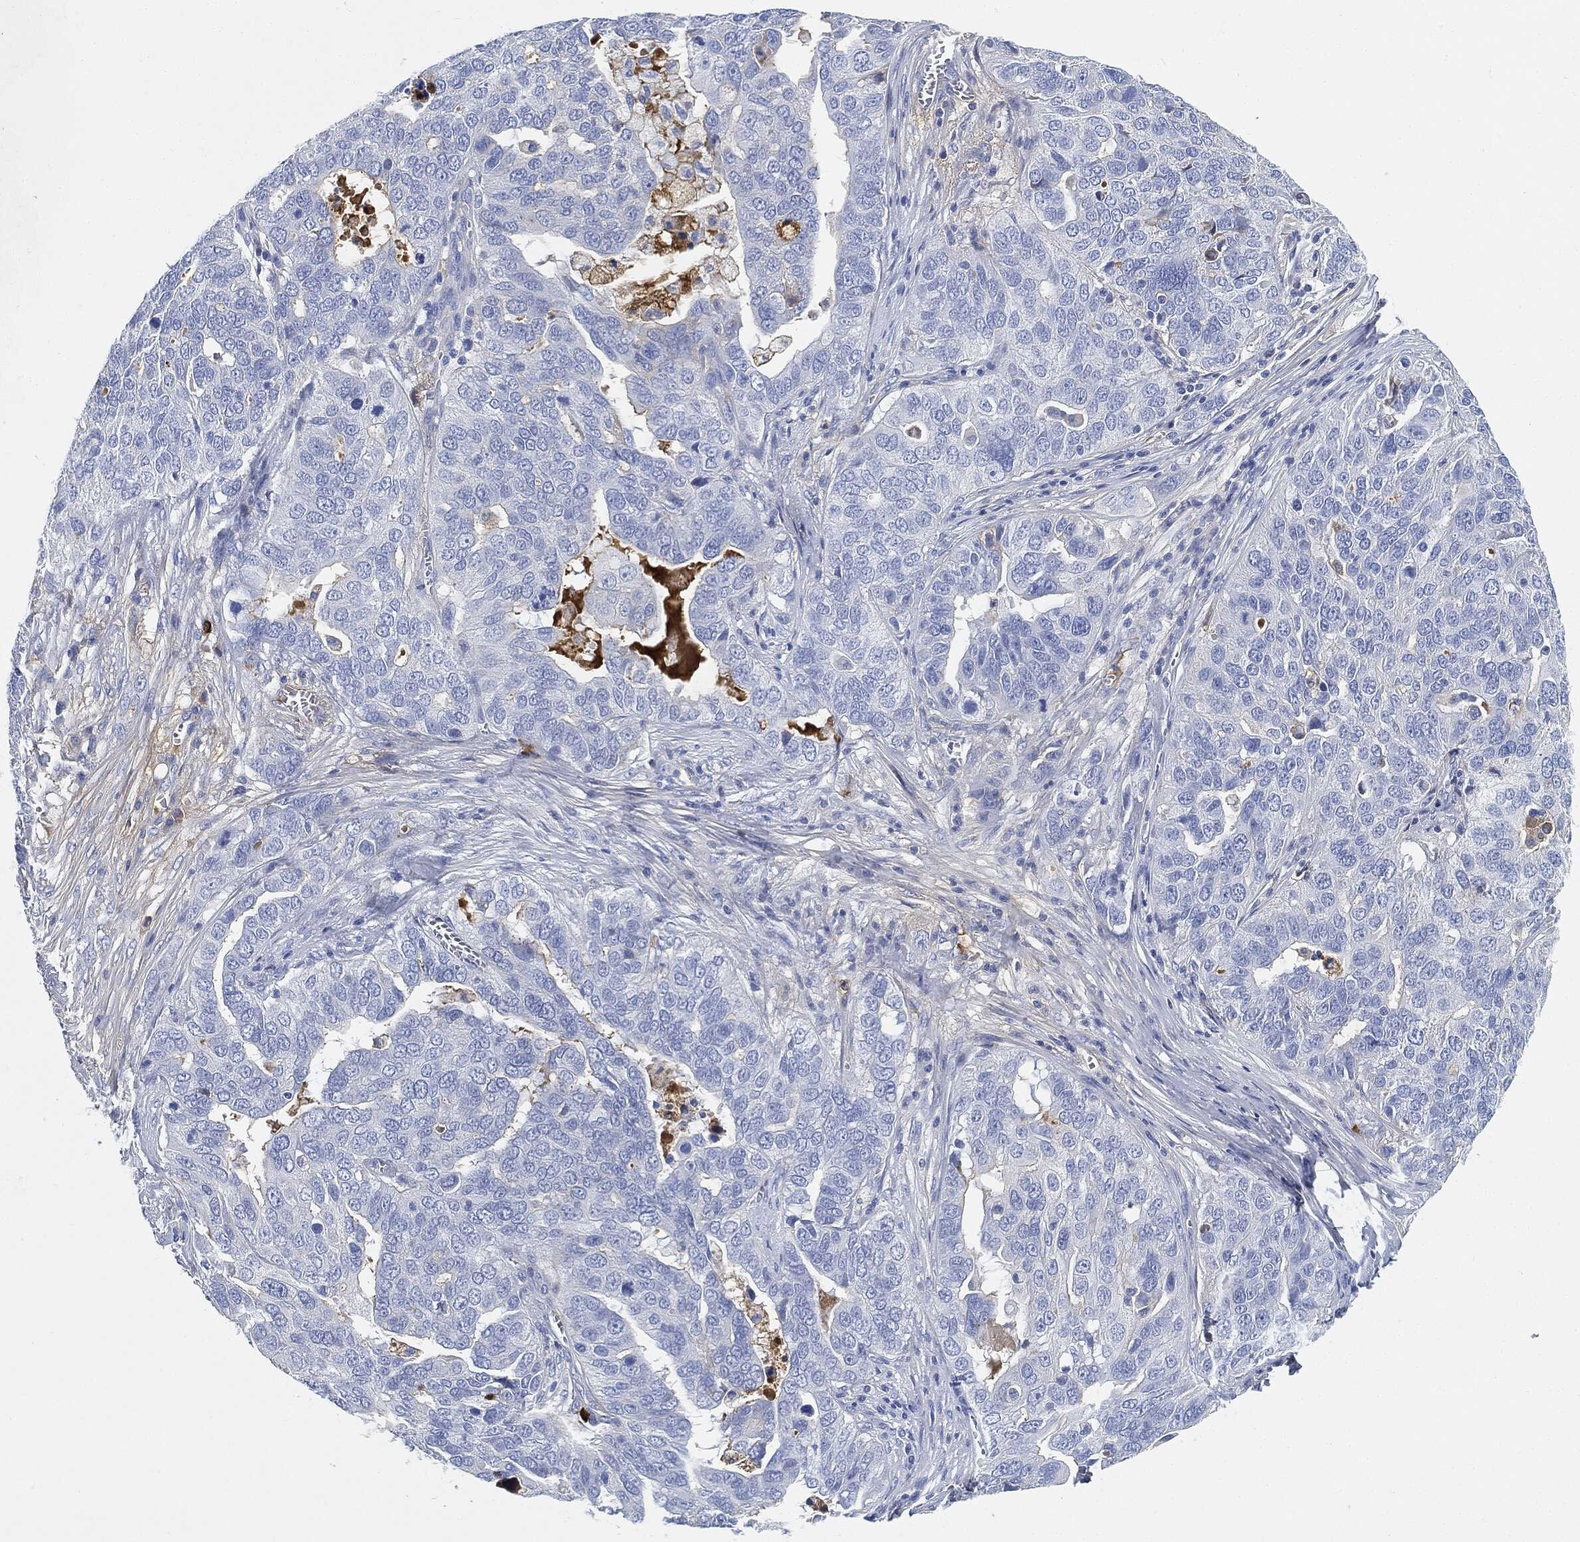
{"staining": {"intensity": "negative", "quantity": "none", "location": "none"}, "tissue": "ovarian cancer", "cell_type": "Tumor cells", "image_type": "cancer", "snomed": [{"axis": "morphology", "description": "Carcinoma, endometroid"}, {"axis": "topography", "description": "Soft tissue"}, {"axis": "topography", "description": "Ovary"}], "caption": "A high-resolution micrograph shows IHC staining of endometroid carcinoma (ovarian), which demonstrates no significant positivity in tumor cells.", "gene": "IGLV6-57", "patient": {"sex": "female", "age": 52}}